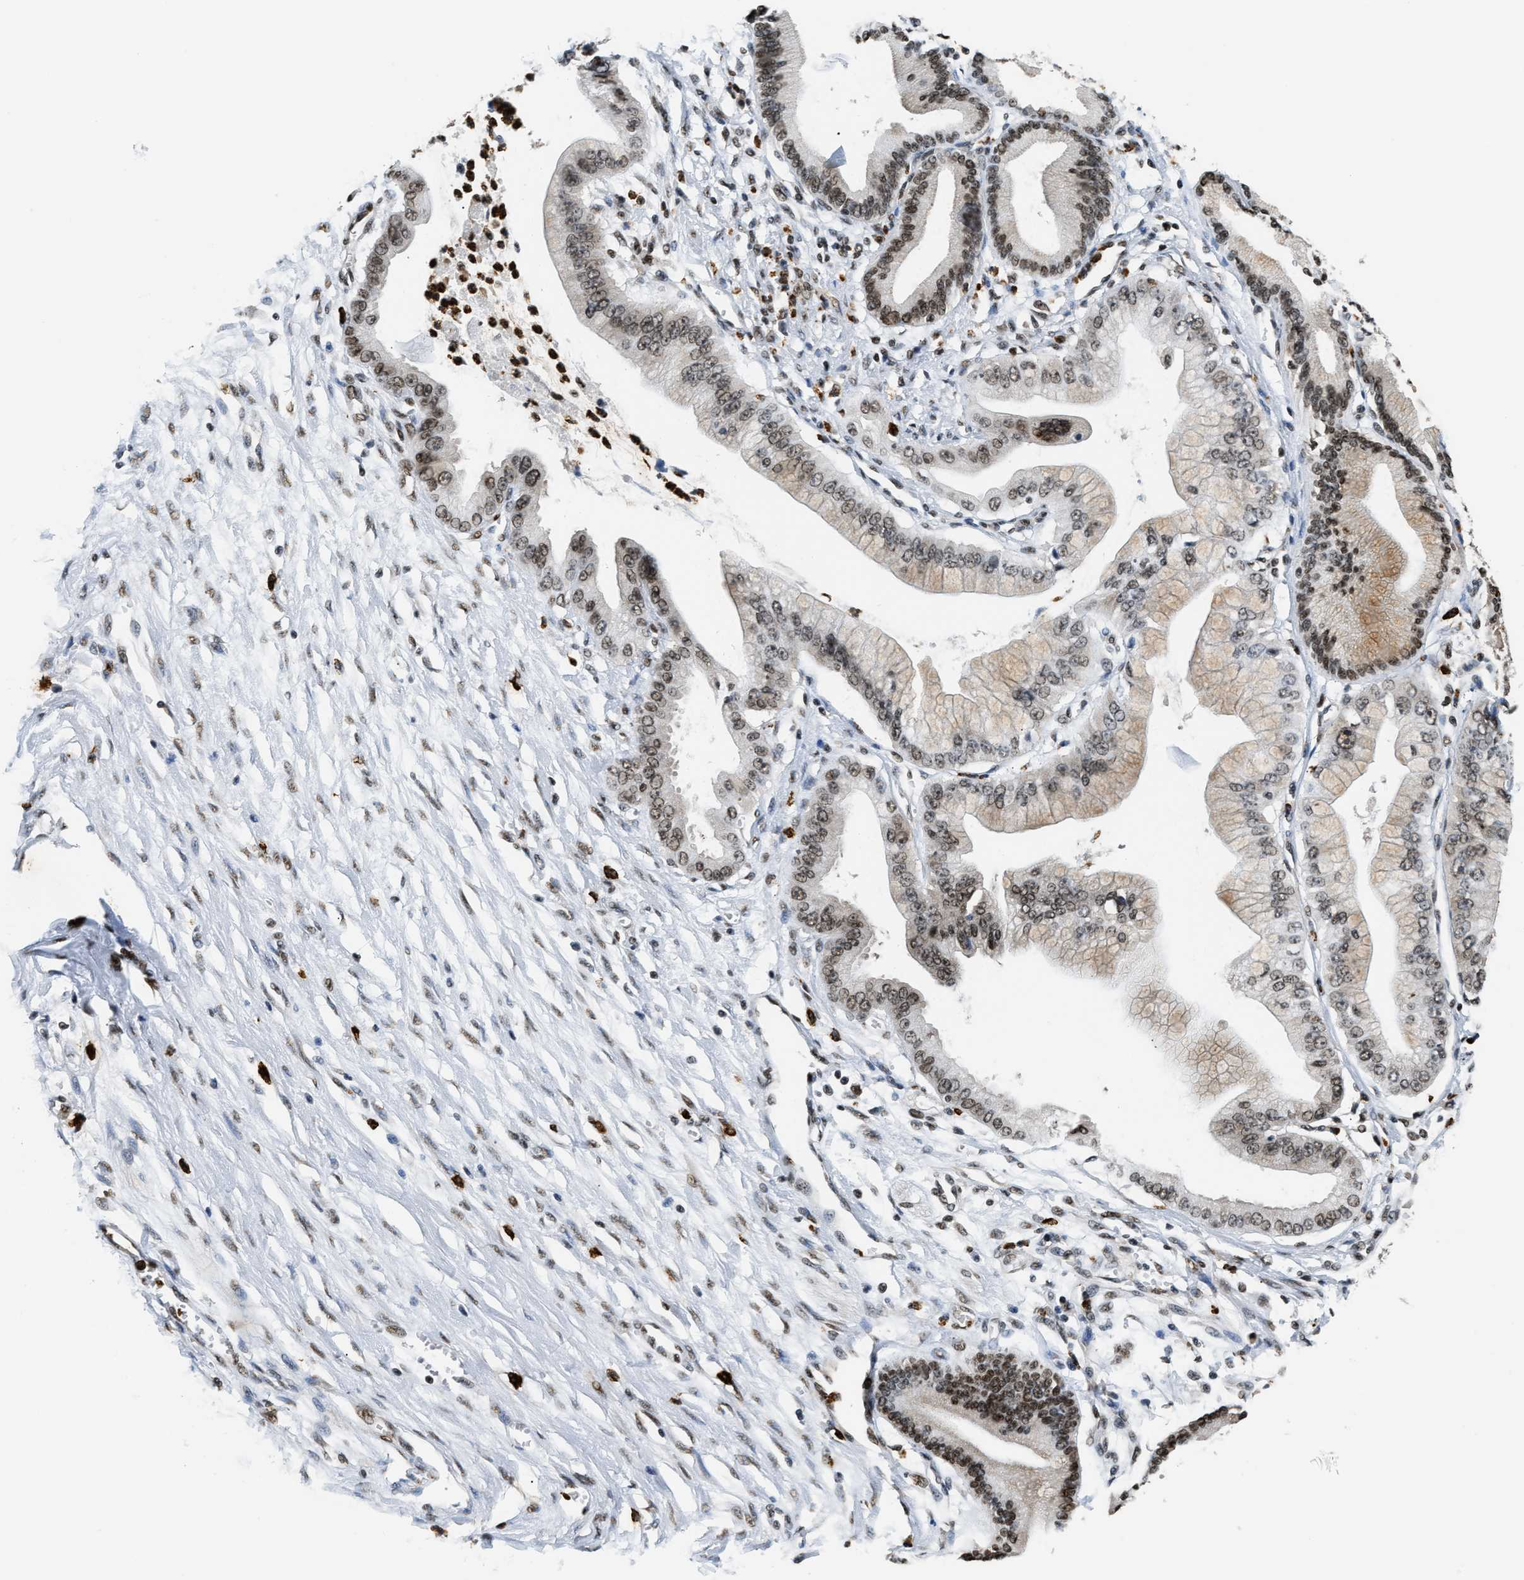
{"staining": {"intensity": "moderate", "quantity": "25%-75%", "location": "nuclear"}, "tissue": "pancreatic cancer", "cell_type": "Tumor cells", "image_type": "cancer", "snomed": [{"axis": "morphology", "description": "Adenocarcinoma, NOS"}, {"axis": "topography", "description": "Pancreas"}], "caption": "This photomicrograph reveals pancreatic cancer (adenocarcinoma) stained with immunohistochemistry (IHC) to label a protein in brown. The nuclear of tumor cells show moderate positivity for the protein. Nuclei are counter-stained blue.", "gene": "CCNDBP1", "patient": {"sex": "male", "age": 59}}